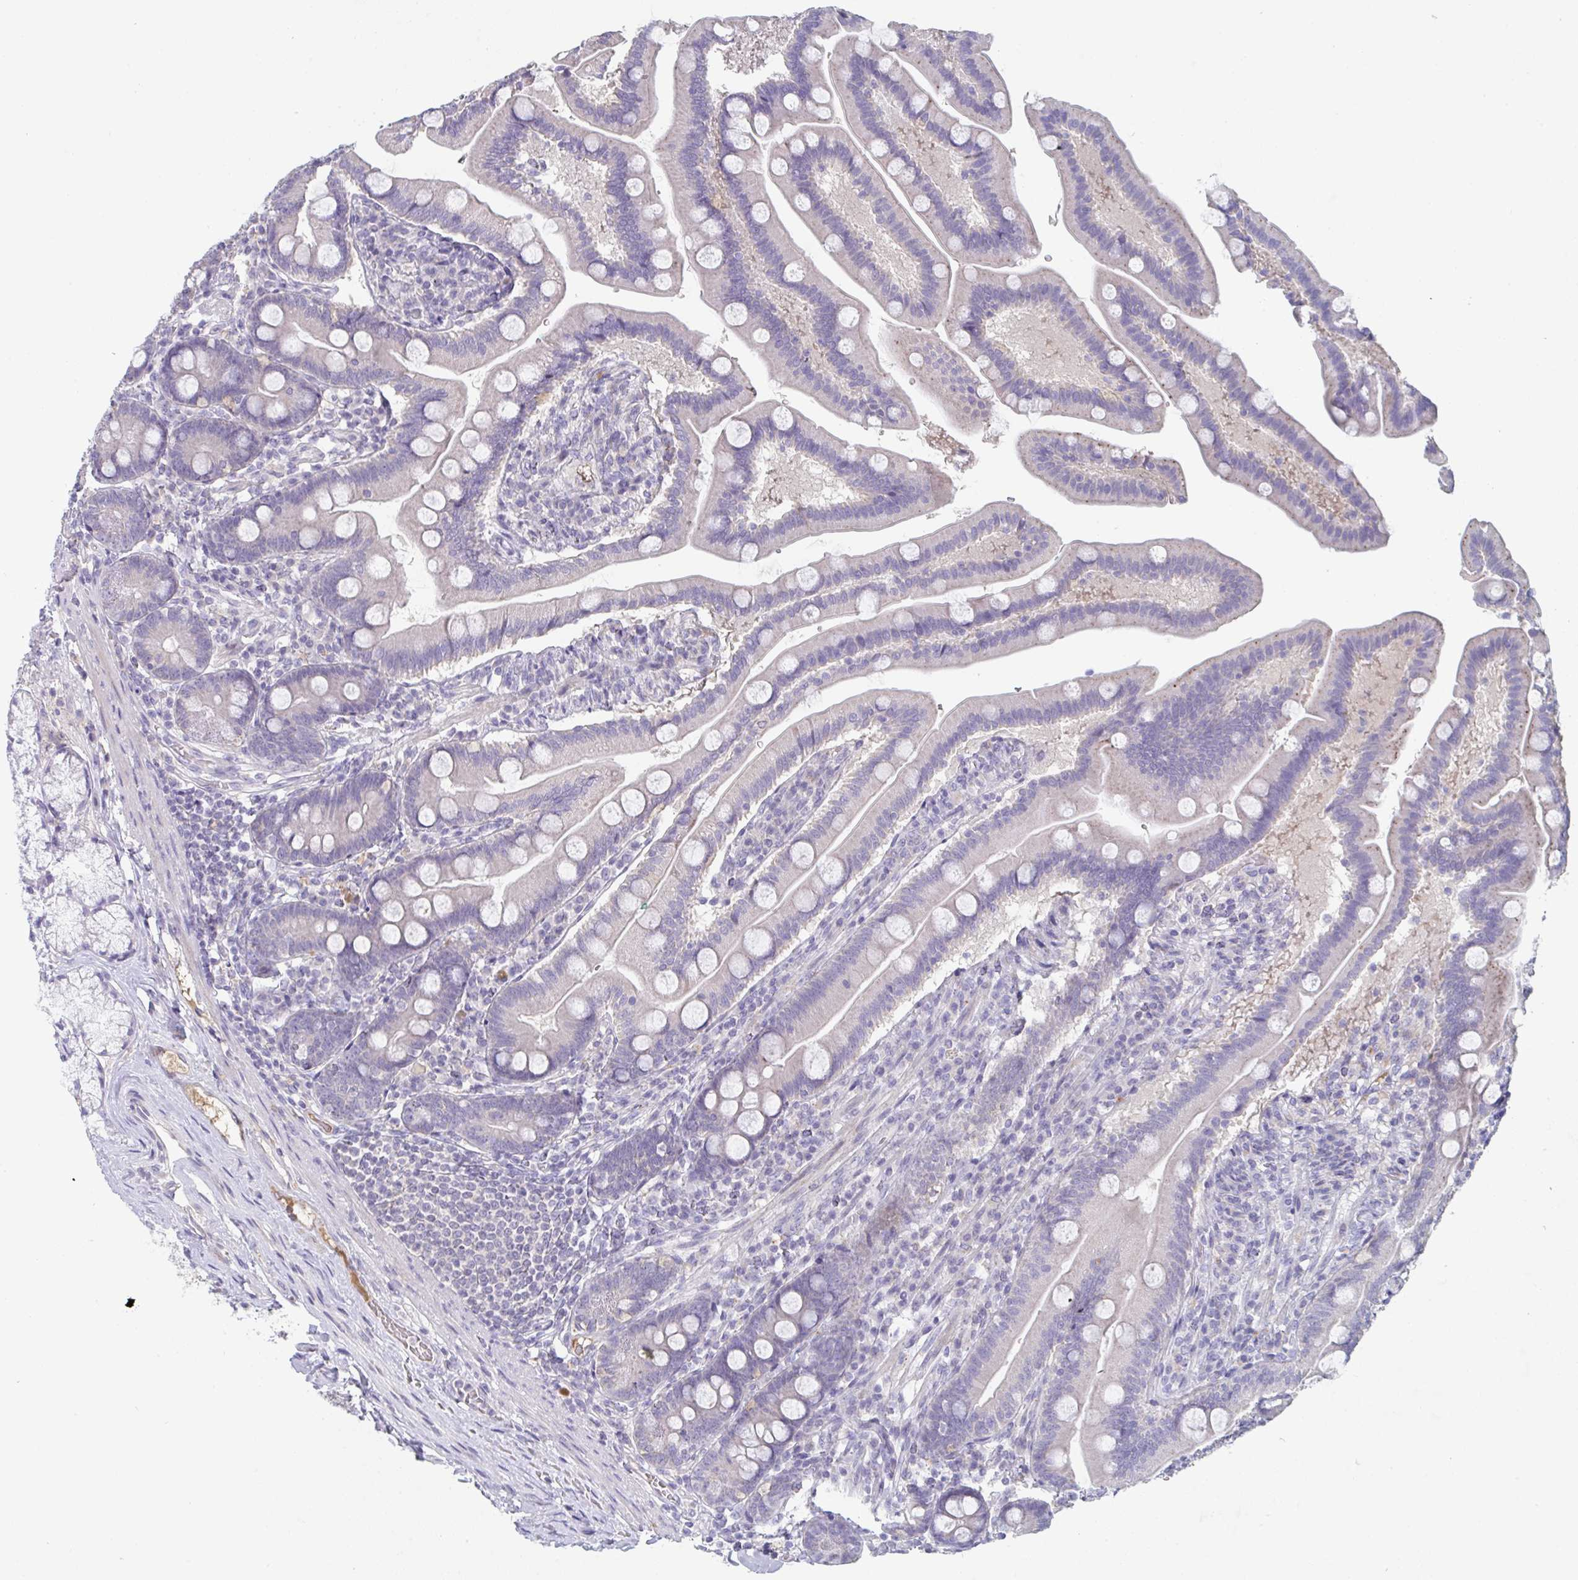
{"staining": {"intensity": "negative", "quantity": "none", "location": "none"}, "tissue": "duodenum", "cell_type": "Glandular cells", "image_type": "normal", "snomed": [{"axis": "morphology", "description": "Normal tissue, NOS"}, {"axis": "topography", "description": "Duodenum"}], "caption": "A photomicrograph of duodenum stained for a protein reveals no brown staining in glandular cells.", "gene": "HGFAC", "patient": {"sex": "female", "age": 67}}